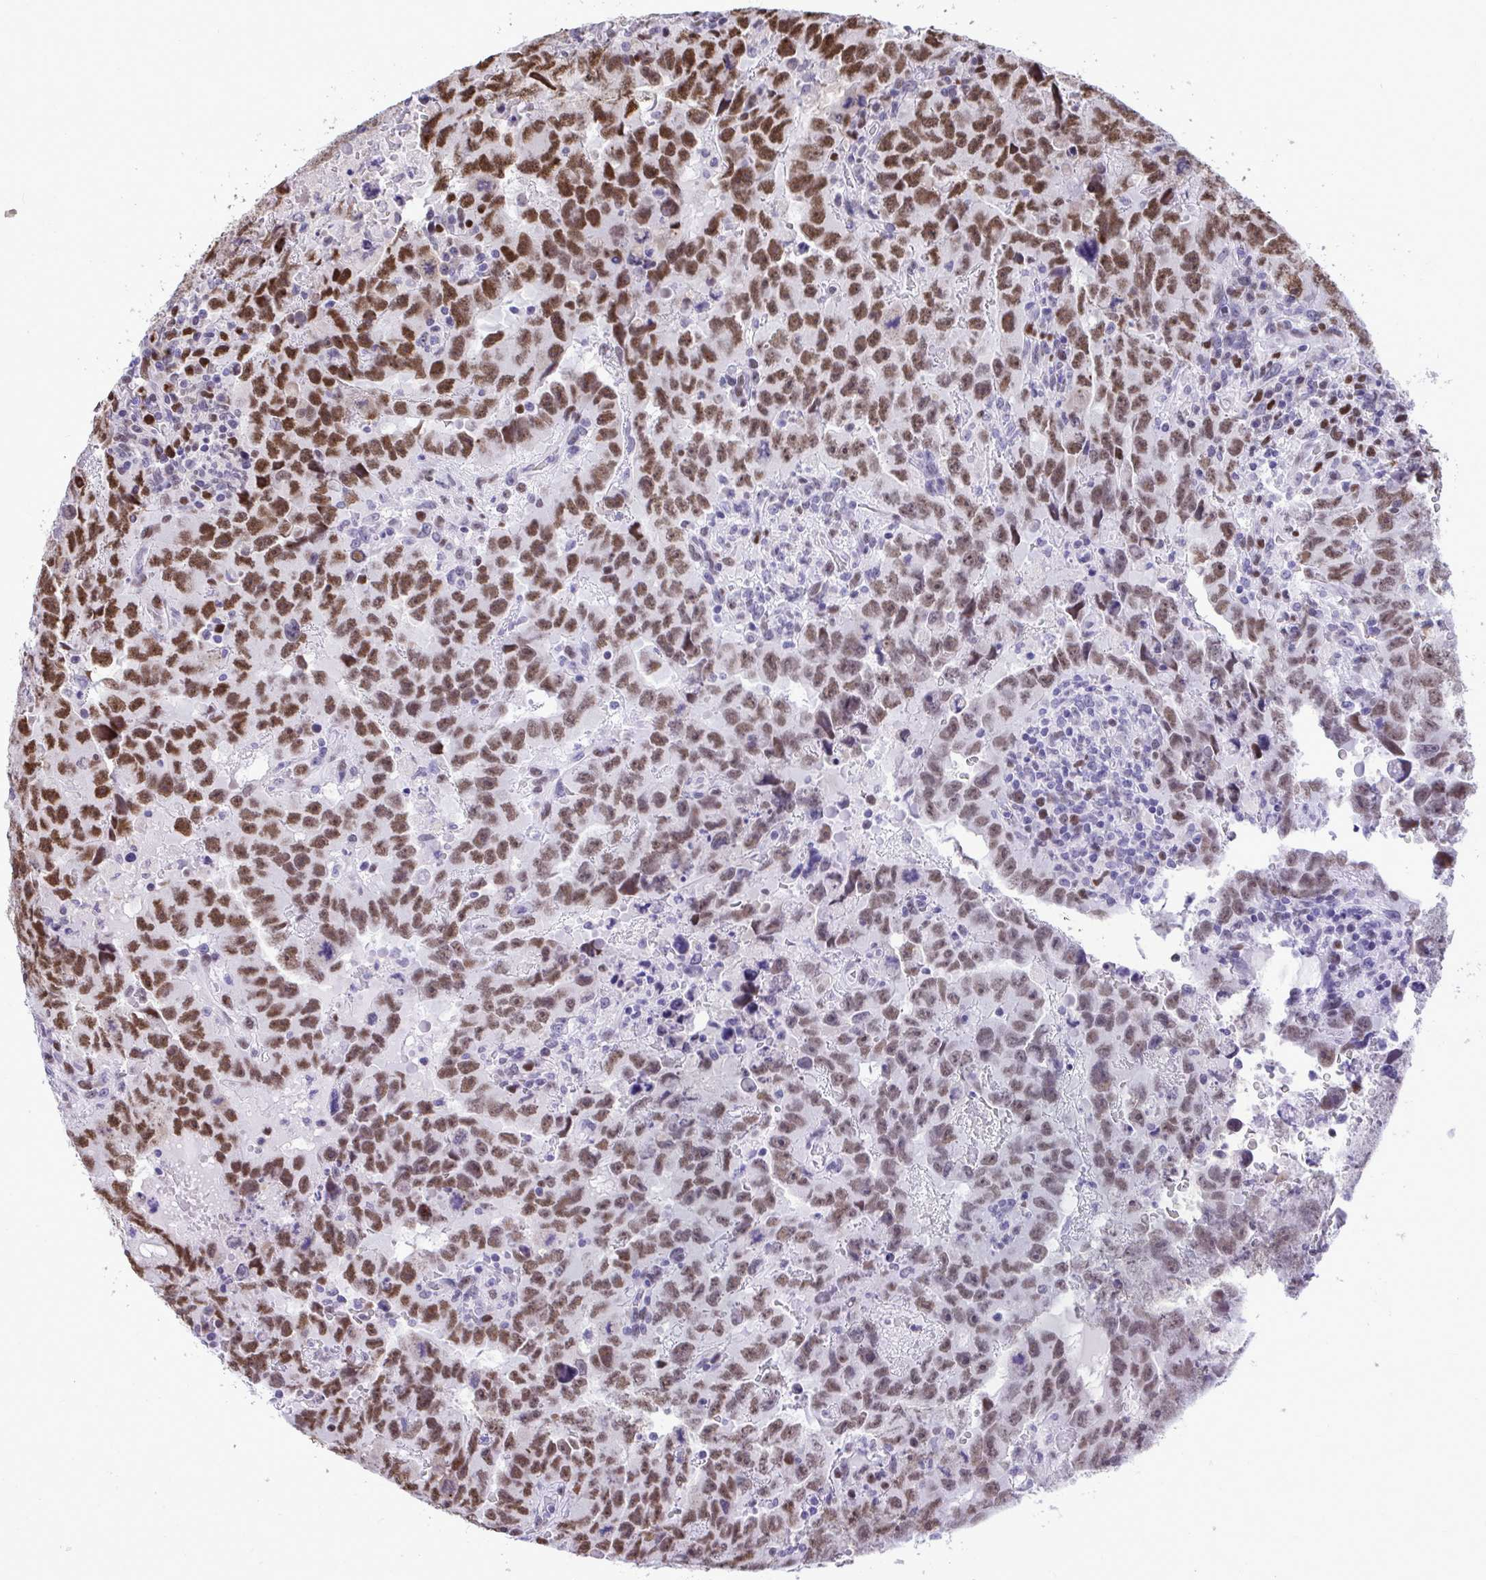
{"staining": {"intensity": "strong", "quantity": ">75%", "location": "nuclear"}, "tissue": "testis cancer", "cell_type": "Tumor cells", "image_type": "cancer", "snomed": [{"axis": "morphology", "description": "Carcinoma, Embryonal, NOS"}, {"axis": "topography", "description": "Testis"}], "caption": "Immunohistochemical staining of testis embryonal carcinoma demonstrates high levels of strong nuclear protein staining in approximately >75% of tumor cells.", "gene": "C1QL2", "patient": {"sex": "male", "age": 24}}